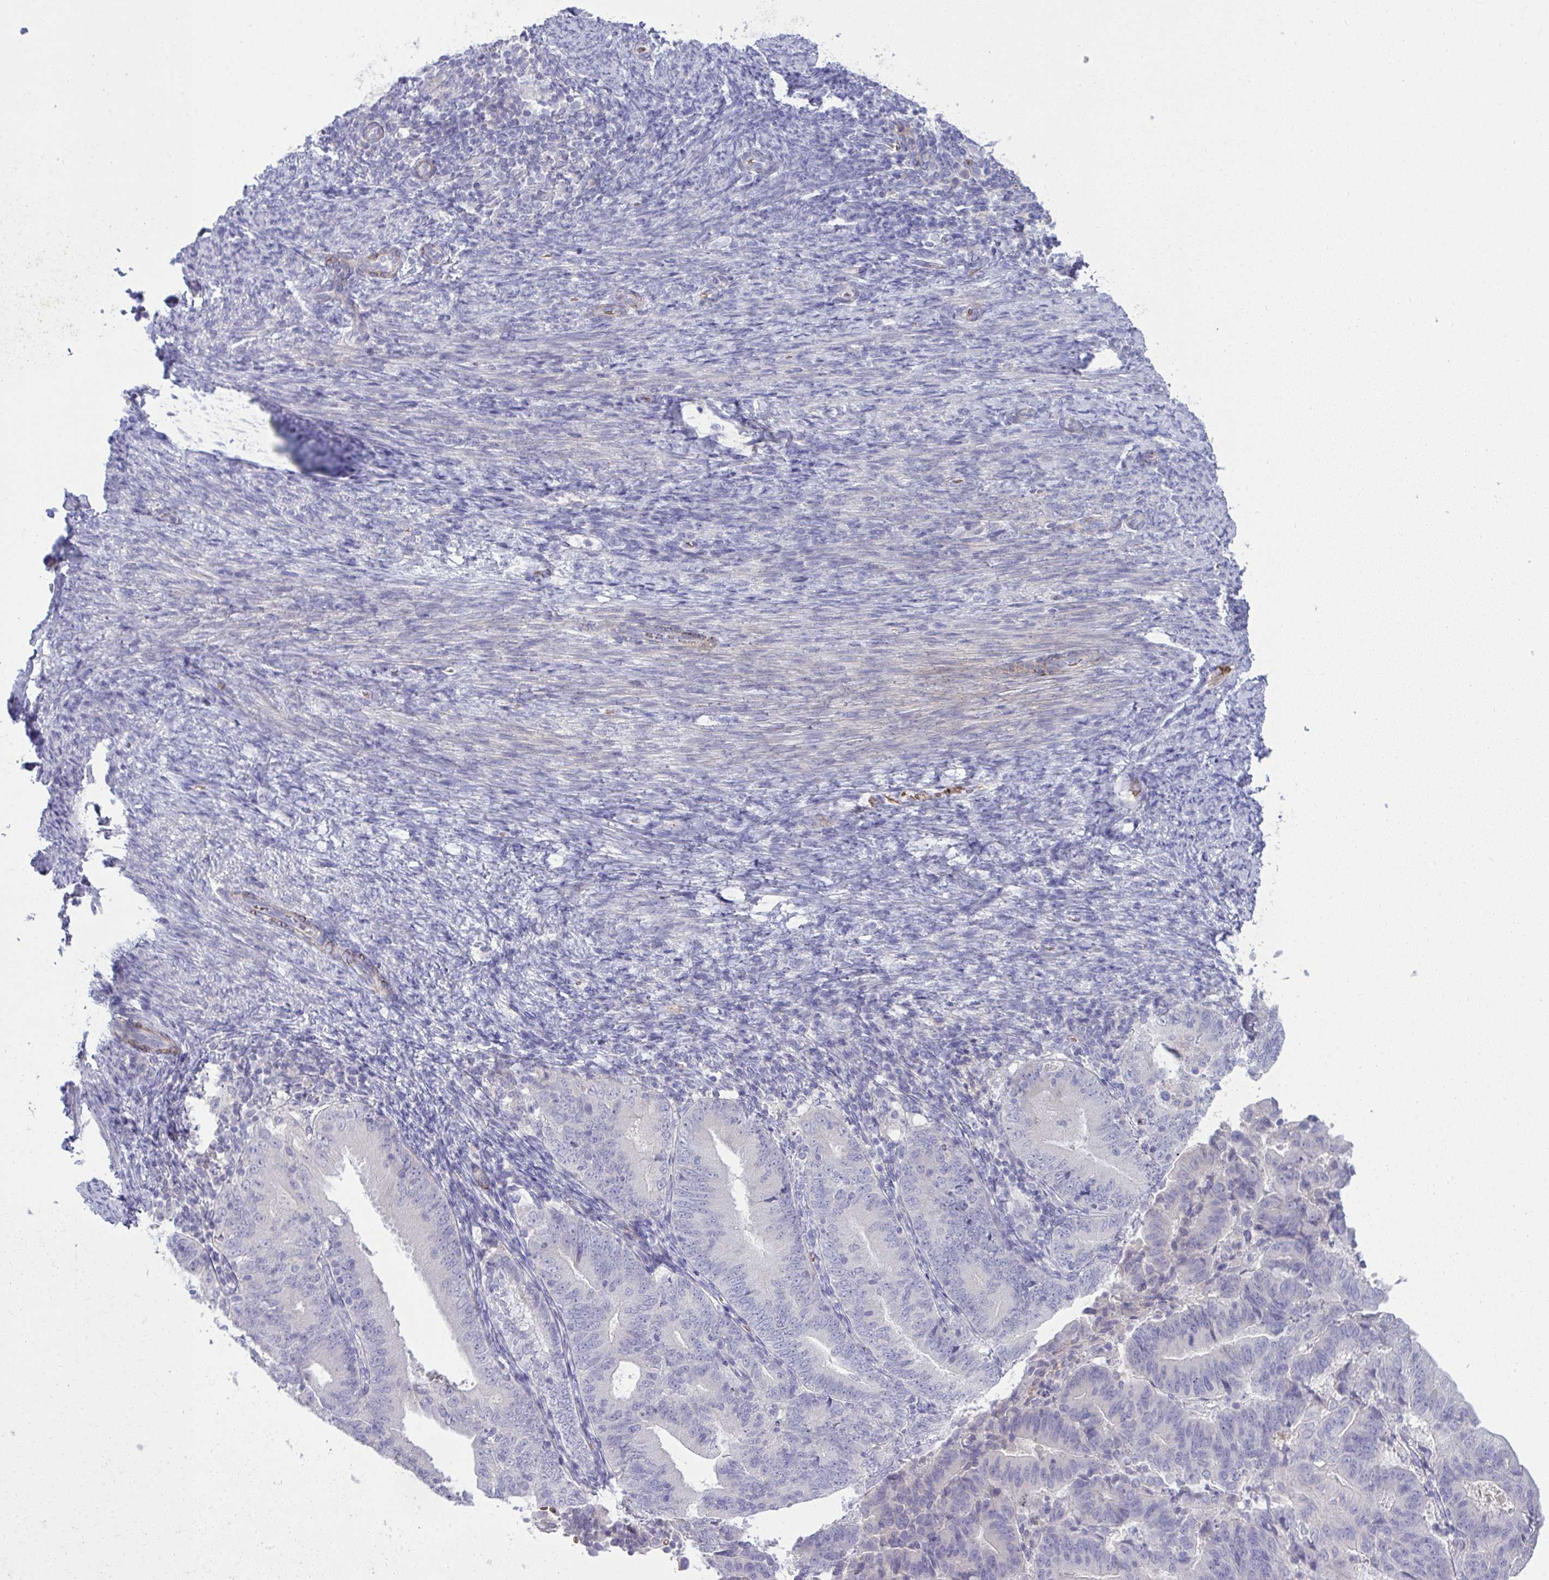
{"staining": {"intensity": "negative", "quantity": "none", "location": "none"}, "tissue": "endometrial cancer", "cell_type": "Tumor cells", "image_type": "cancer", "snomed": [{"axis": "morphology", "description": "Adenocarcinoma, NOS"}, {"axis": "topography", "description": "Endometrium"}], "caption": "A micrograph of endometrial cancer (adenocarcinoma) stained for a protein reveals no brown staining in tumor cells.", "gene": "SPTB", "patient": {"sex": "female", "age": 70}}